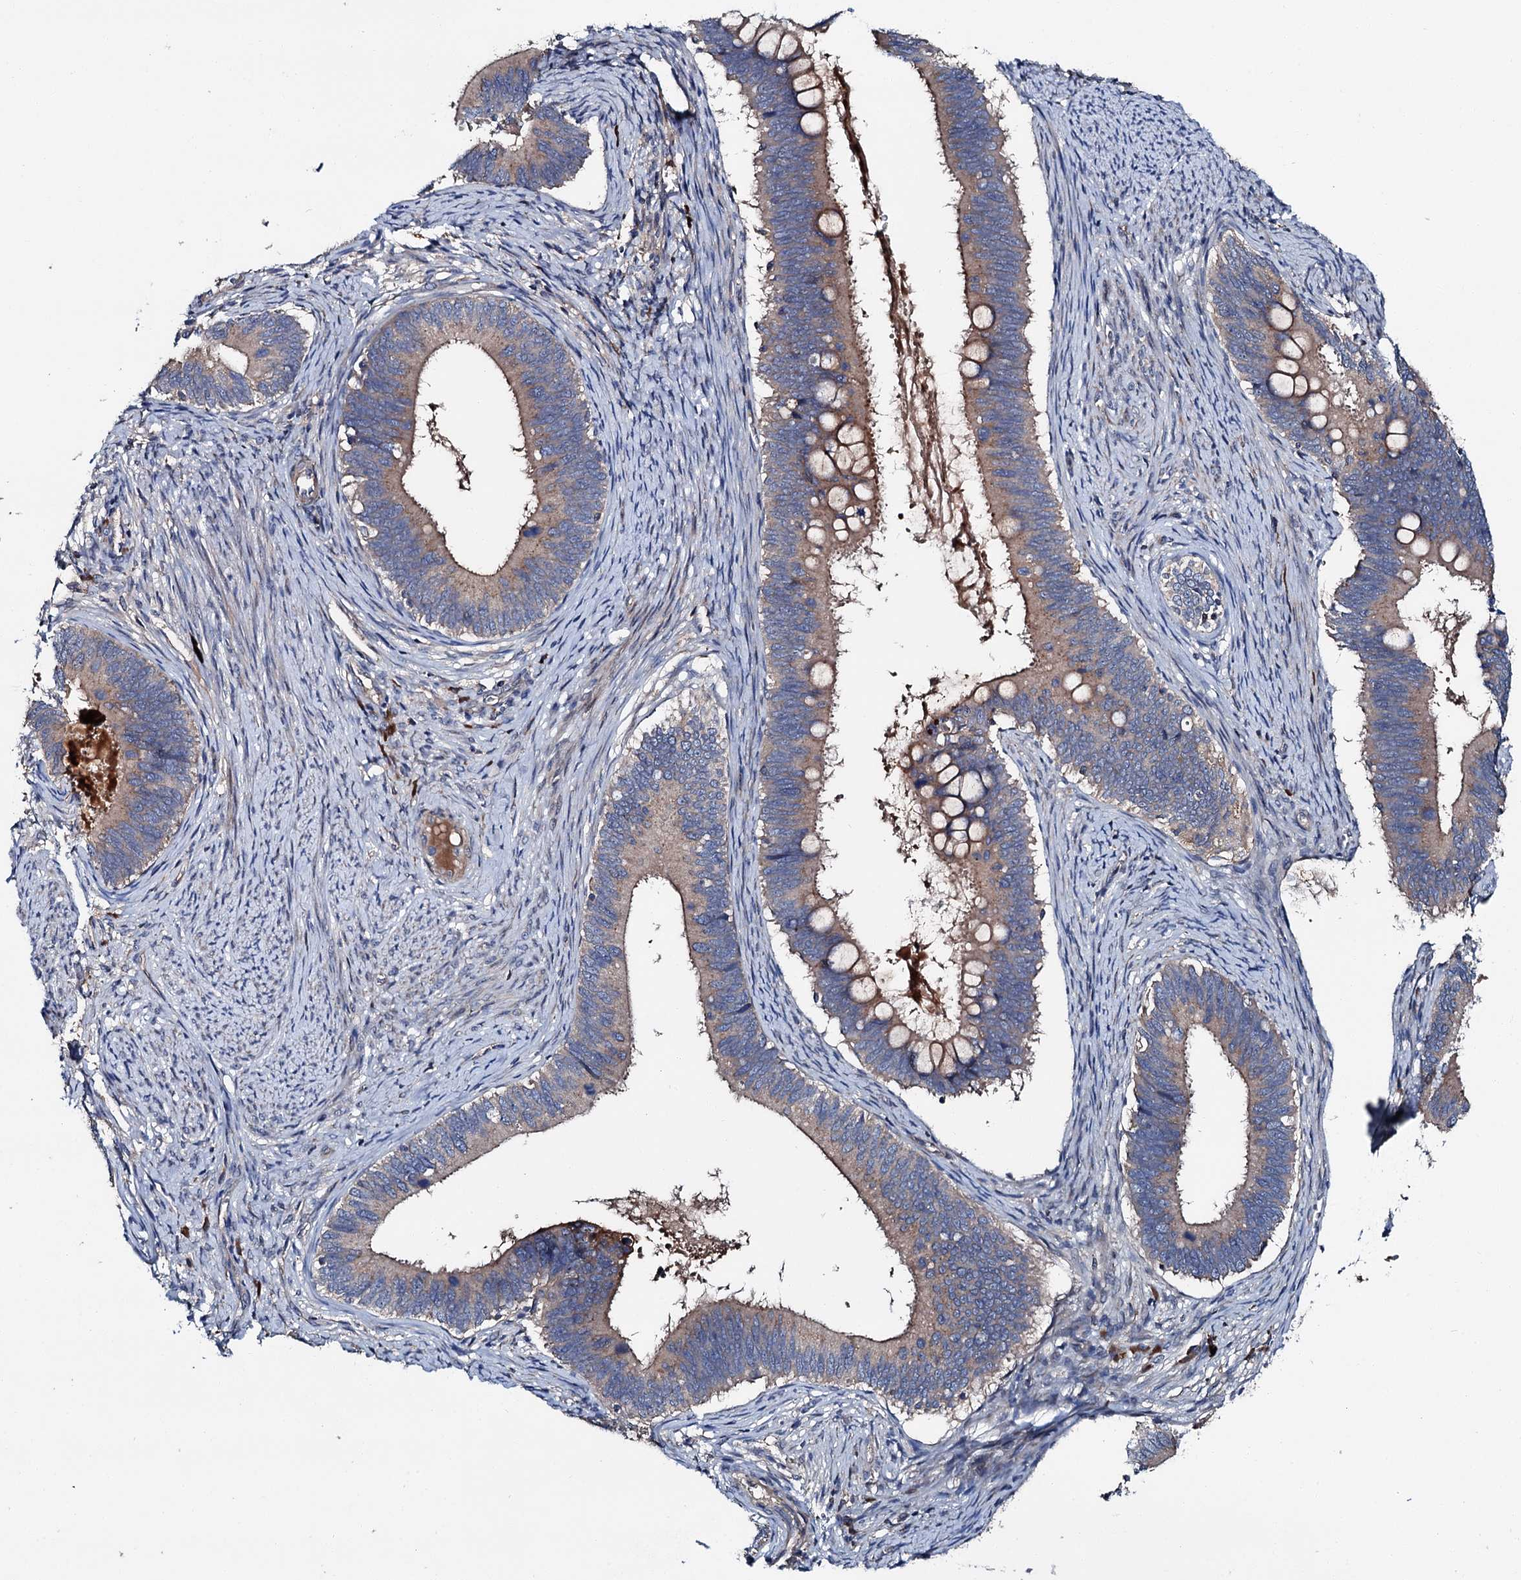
{"staining": {"intensity": "moderate", "quantity": ">75%", "location": "cytoplasmic/membranous"}, "tissue": "cervical cancer", "cell_type": "Tumor cells", "image_type": "cancer", "snomed": [{"axis": "morphology", "description": "Adenocarcinoma, NOS"}, {"axis": "topography", "description": "Cervix"}], "caption": "Cervical cancer stained with a brown dye shows moderate cytoplasmic/membranous positive staining in approximately >75% of tumor cells.", "gene": "SLC22A25", "patient": {"sex": "female", "age": 42}}